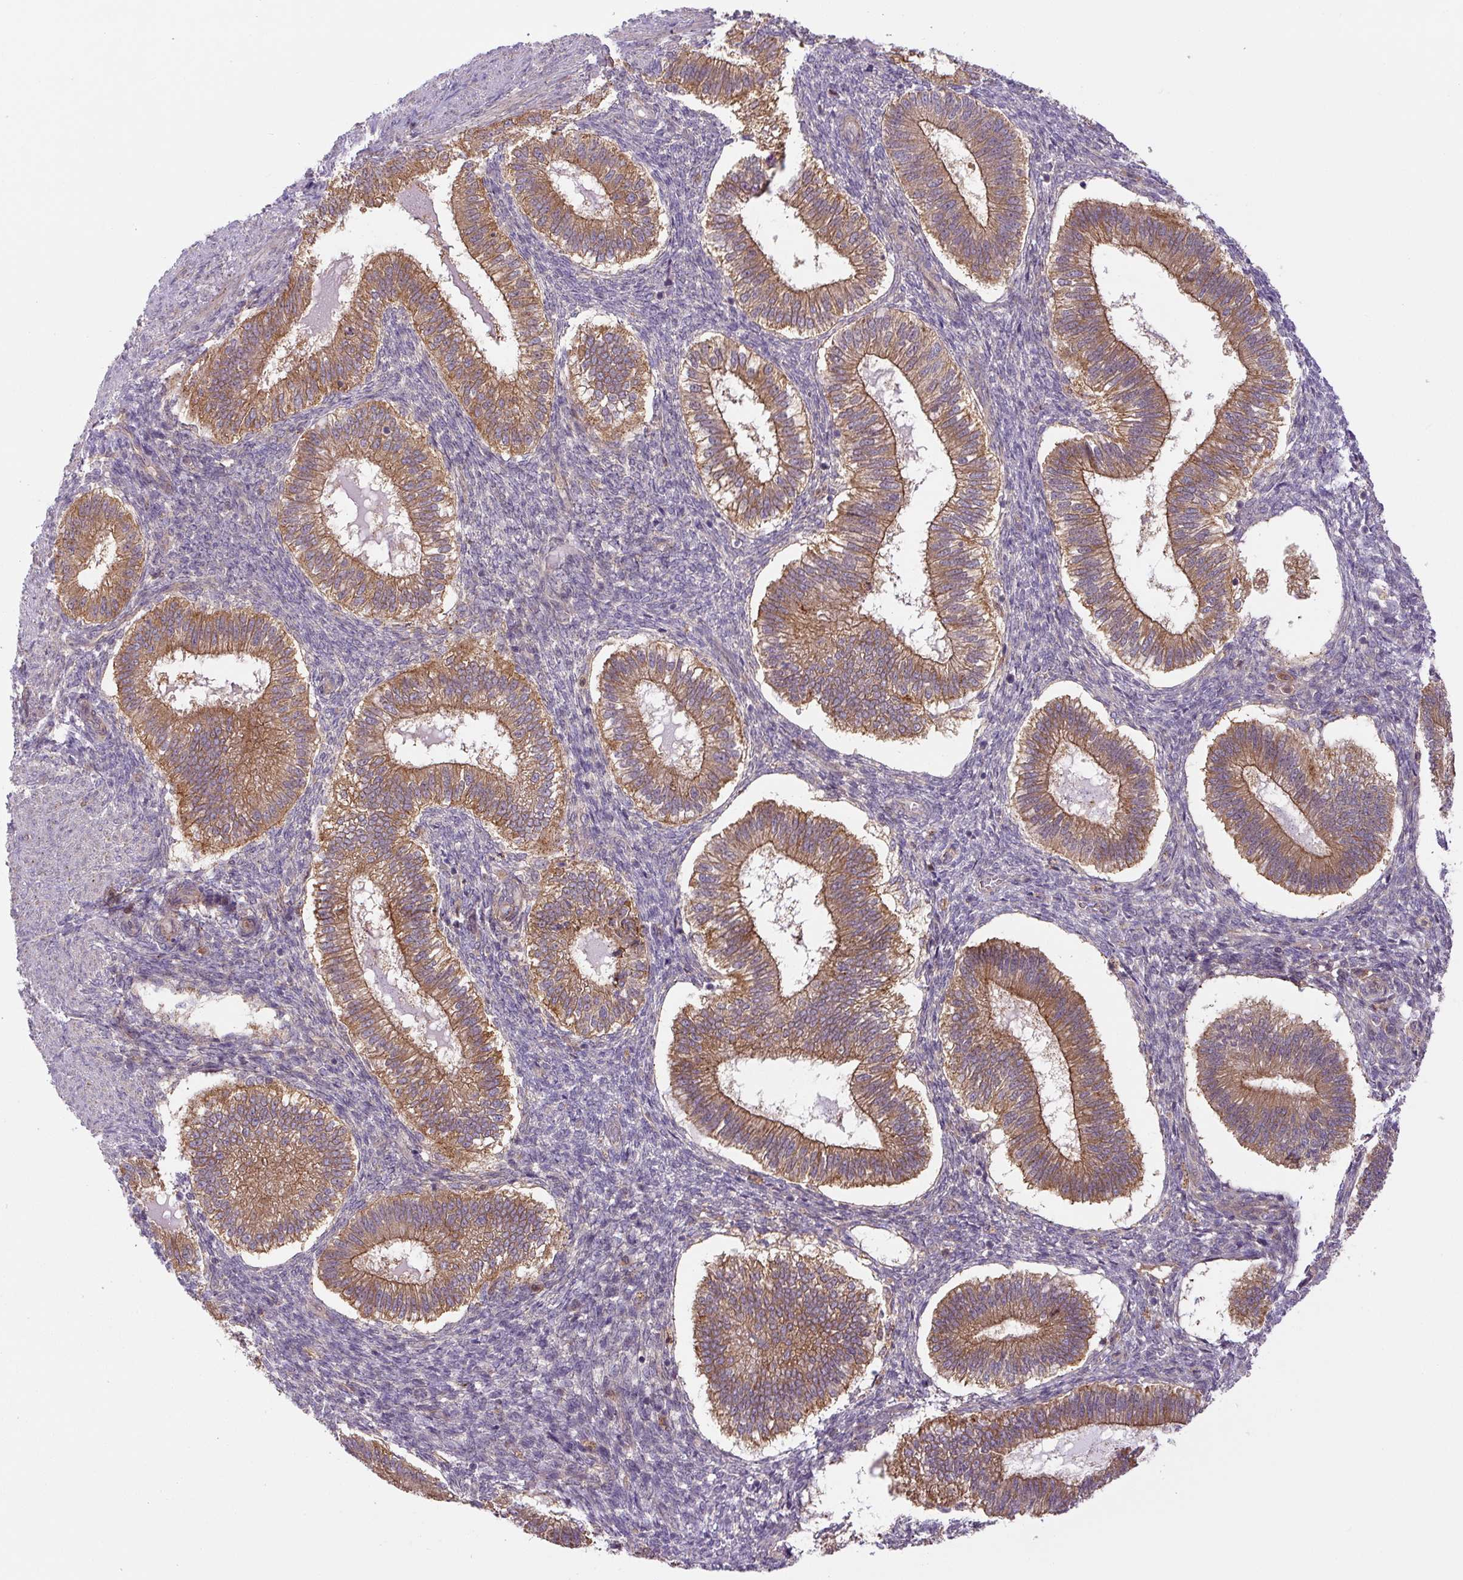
{"staining": {"intensity": "moderate", "quantity": "<25%", "location": "cytoplasmic/membranous"}, "tissue": "endometrium", "cell_type": "Cells in endometrial stroma", "image_type": "normal", "snomed": [{"axis": "morphology", "description": "Normal tissue, NOS"}, {"axis": "topography", "description": "Endometrium"}], "caption": "Cells in endometrial stroma show low levels of moderate cytoplasmic/membranous staining in about <25% of cells in normal endometrium. The protein of interest is stained brown, and the nuclei are stained in blue (DAB IHC with brightfield microscopy, high magnification).", "gene": "ZSWIM7", "patient": {"sex": "female", "age": 25}}